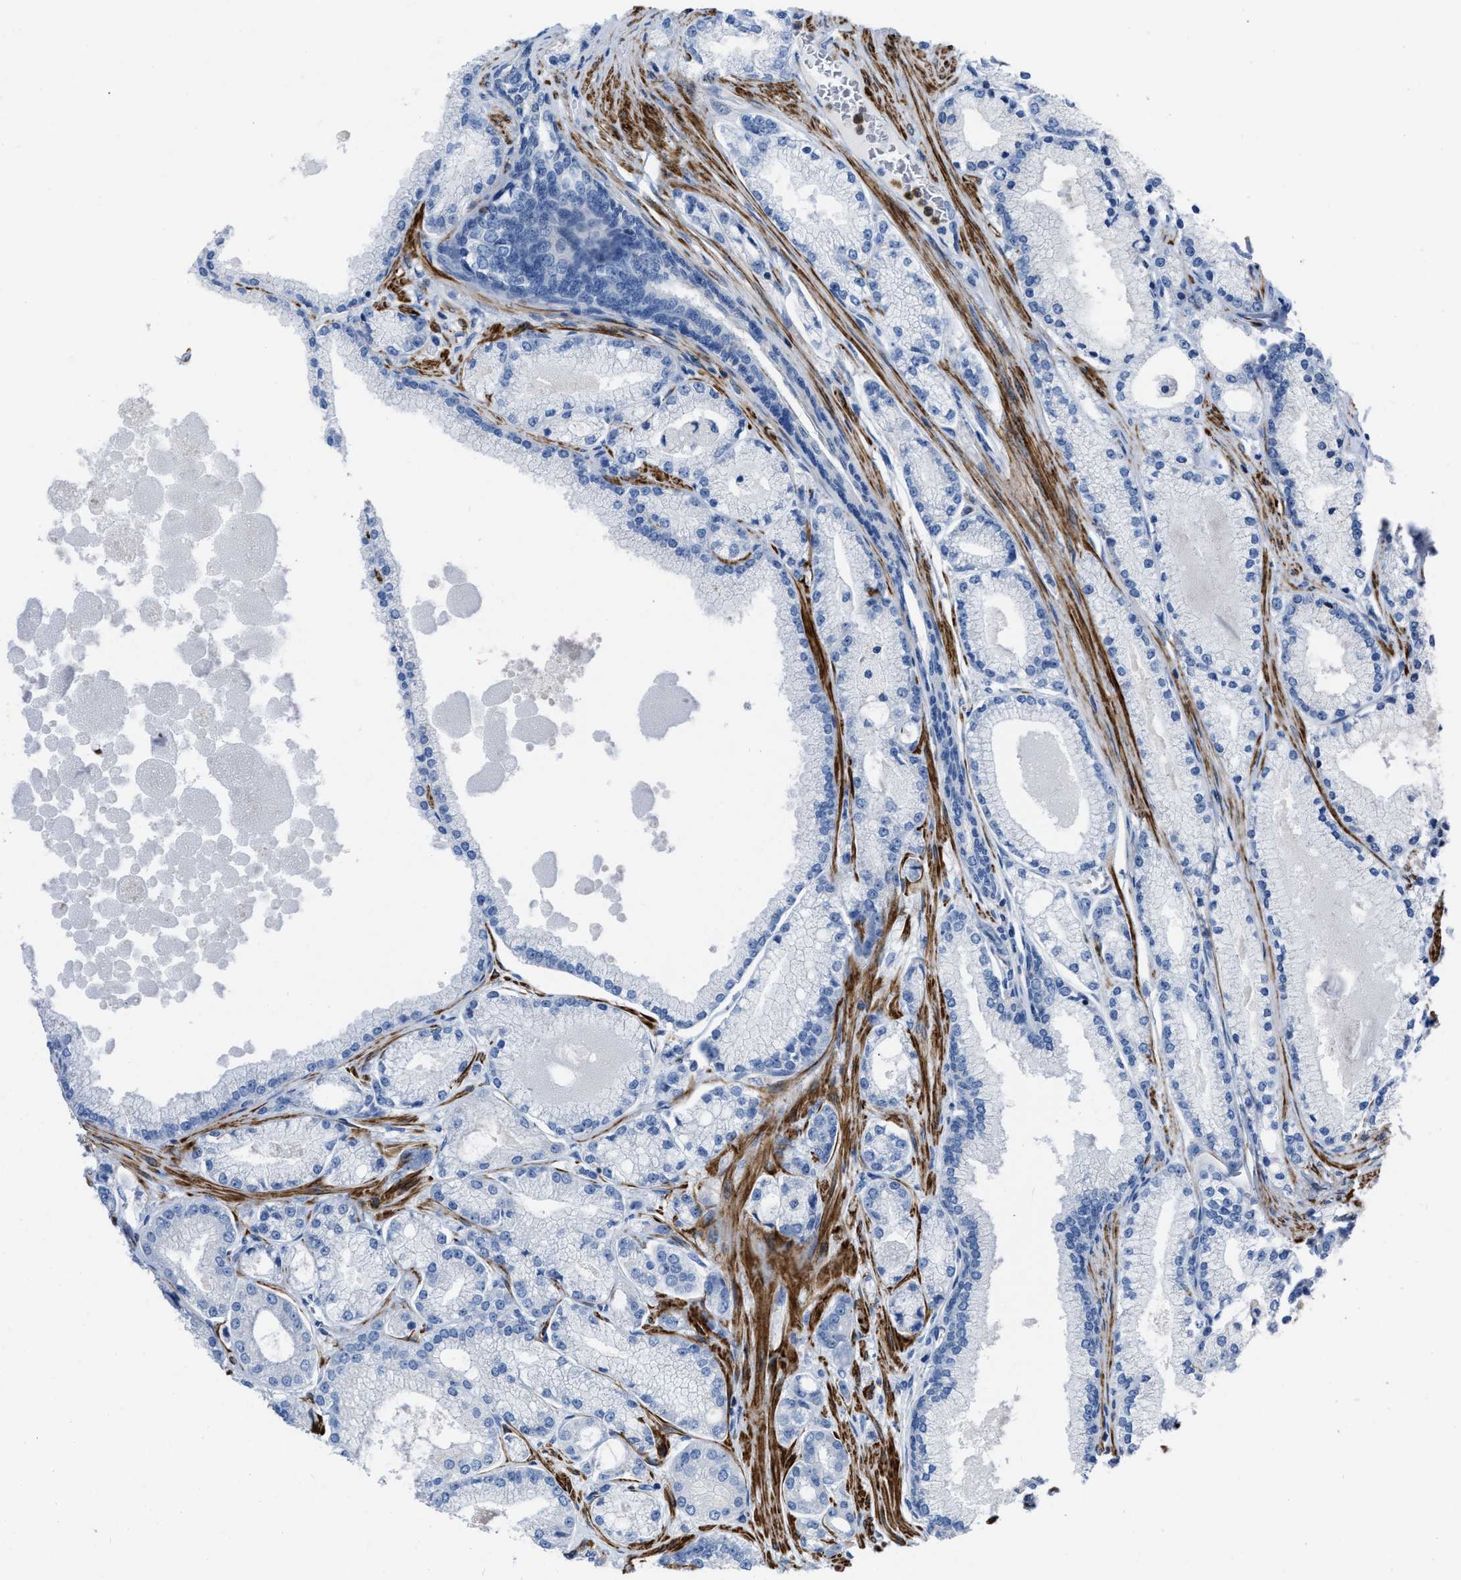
{"staining": {"intensity": "negative", "quantity": "none", "location": "none"}, "tissue": "prostate cancer", "cell_type": "Tumor cells", "image_type": "cancer", "snomed": [{"axis": "morphology", "description": "Adenocarcinoma, High grade"}, {"axis": "topography", "description": "Prostate"}], "caption": "This is an immunohistochemistry (IHC) micrograph of human high-grade adenocarcinoma (prostate). There is no staining in tumor cells.", "gene": "PRMT2", "patient": {"sex": "male", "age": 71}}